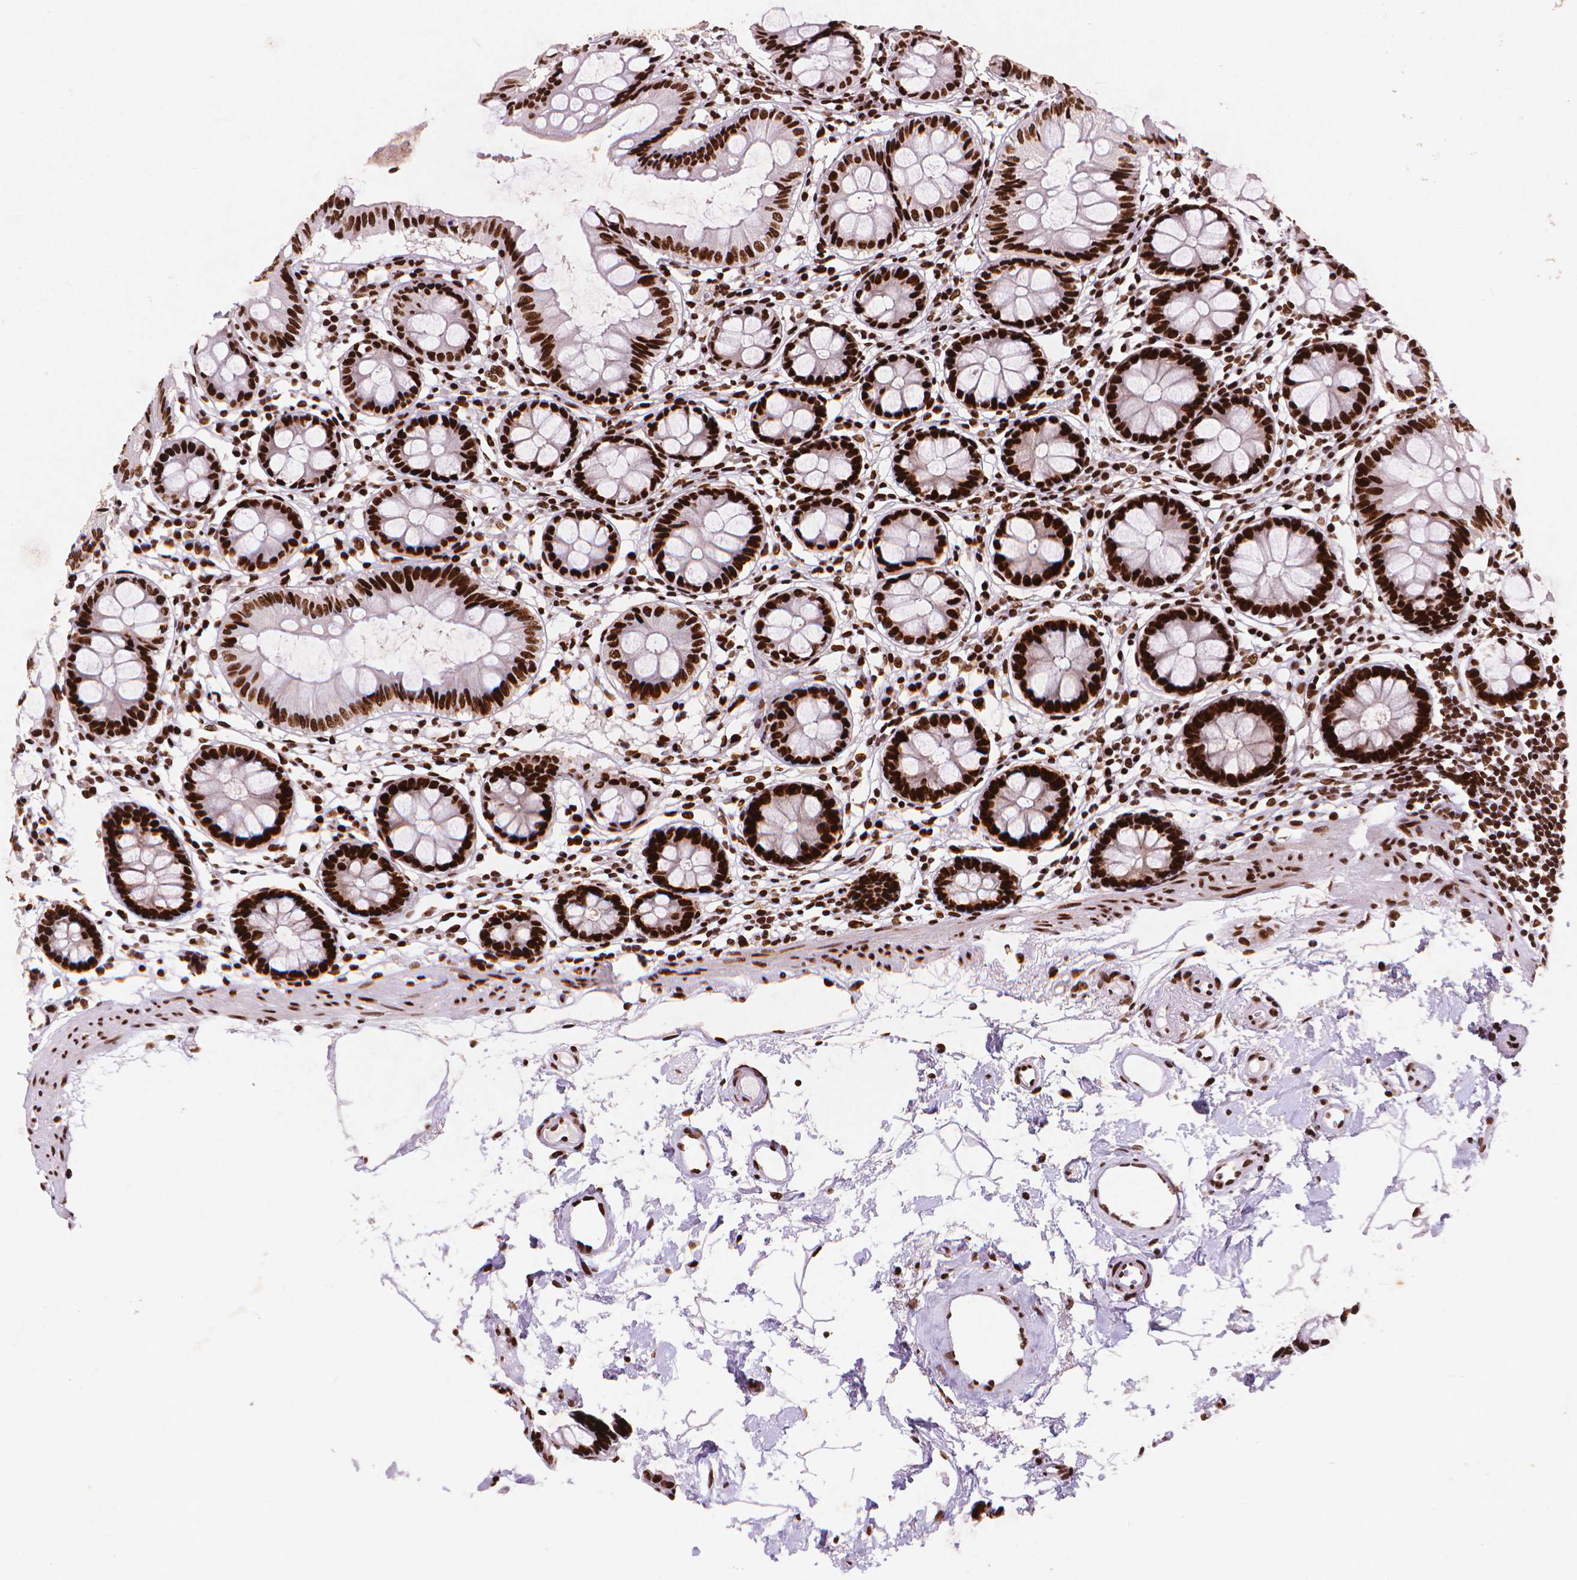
{"staining": {"intensity": "strong", "quantity": ">75%", "location": "nuclear"}, "tissue": "colon", "cell_type": "Endothelial cells", "image_type": "normal", "snomed": [{"axis": "morphology", "description": "Normal tissue, NOS"}, {"axis": "topography", "description": "Colon"}], "caption": "IHC image of benign colon: colon stained using immunohistochemistry (IHC) reveals high levels of strong protein expression localized specifically in the nuclear of endothelial cells, appearing as a nuclear brown color.", "gene": "CITED2", "patient": {"sex": "female", "age": 84}}